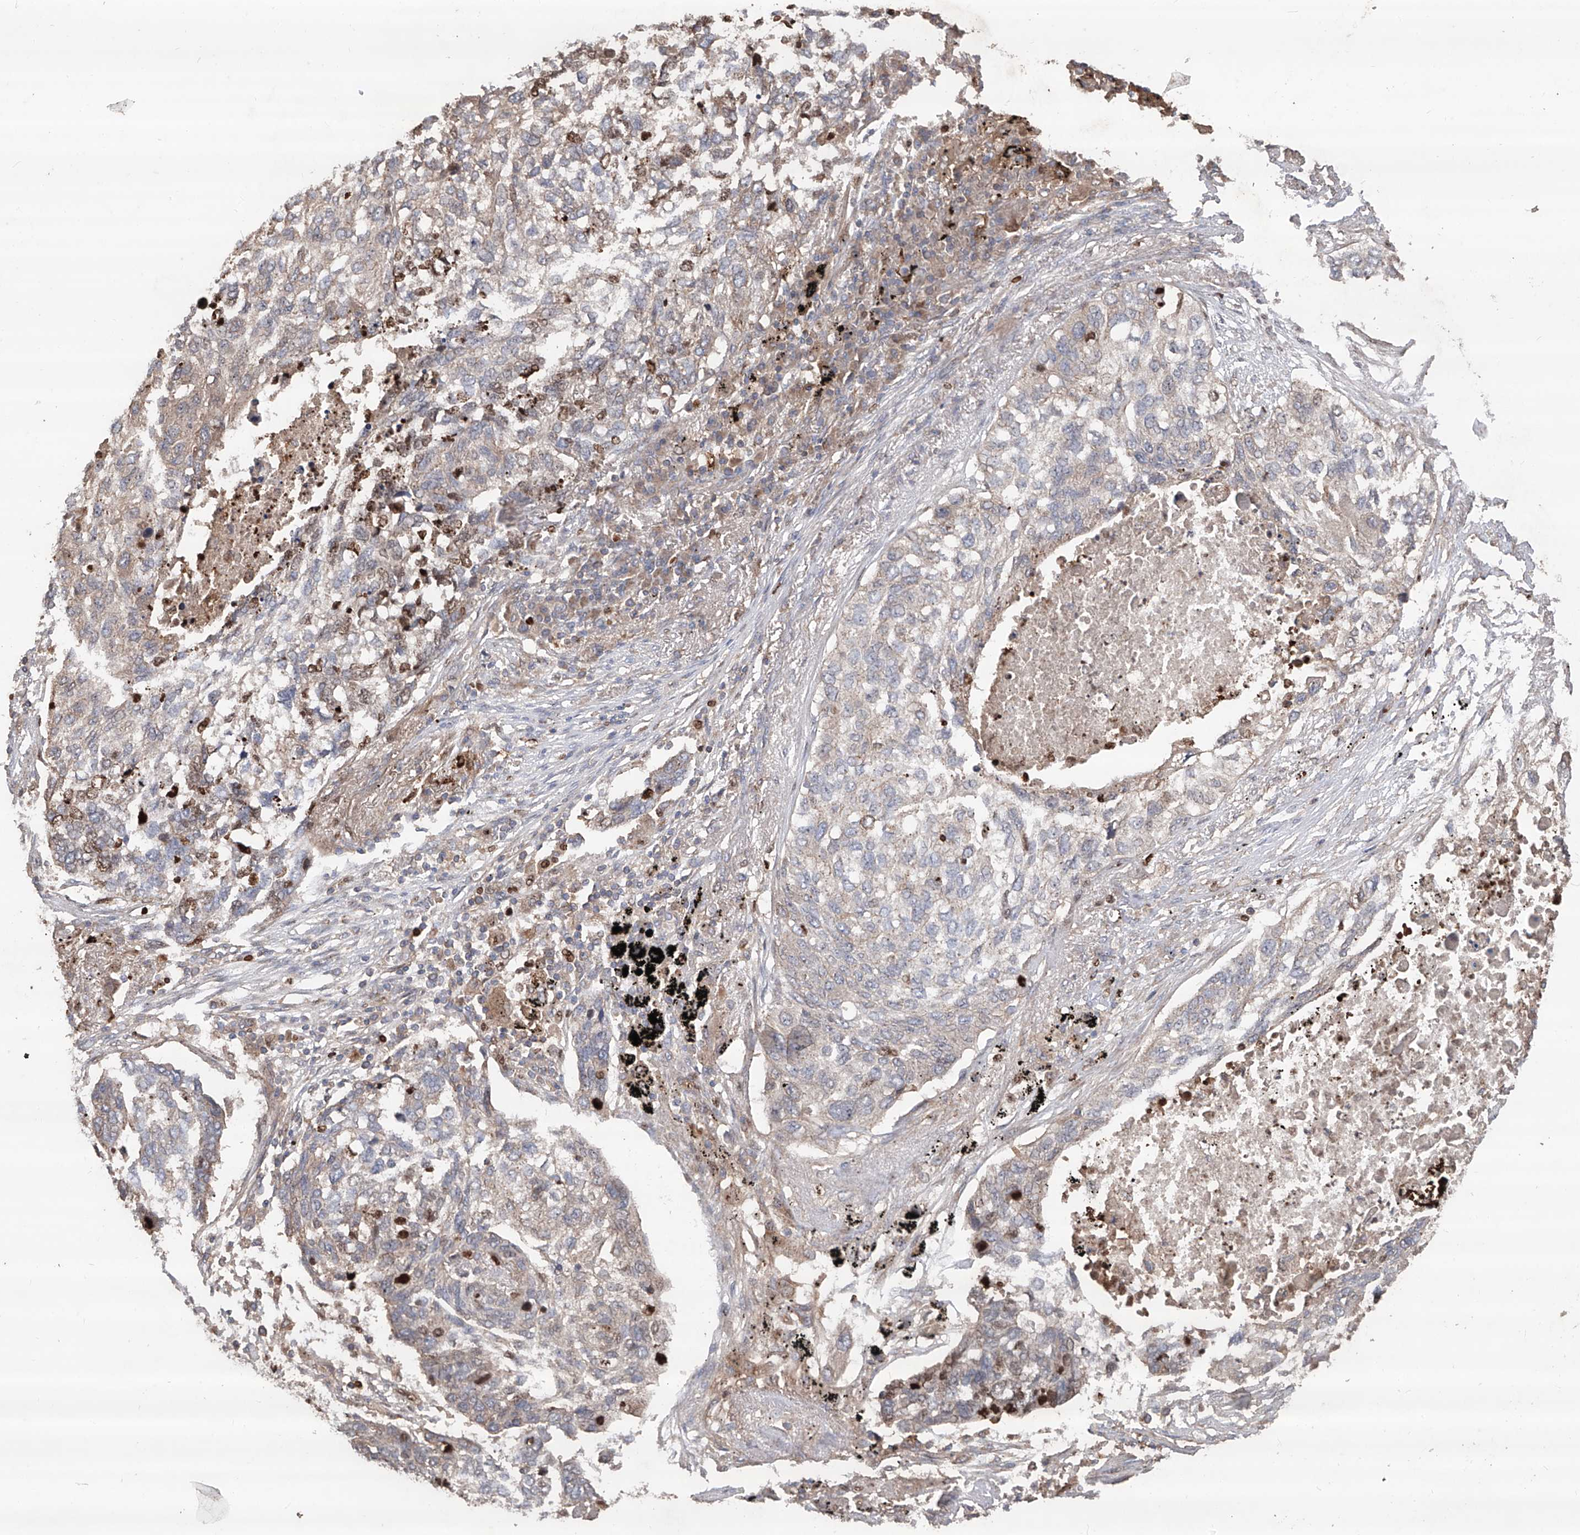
{"staining": {"intensity": "negative", "quantity": "none", "location": "none"}, "tissue": "lung cancer", "cell_type": "Tumor cells", "image_type": "cancer", "snomed": [{"axis": "morphology", "description": "Squamous cell carcinoma, NOS"}, {"axis": "topography", "description": "Lung"}], "caption": "The photomicrograph reveals no significant expression in tumor cells of lung cancer (squamous cell carcinoma).", "gene": "EDN1", "patient": {"sex": "female", "age": 63}}